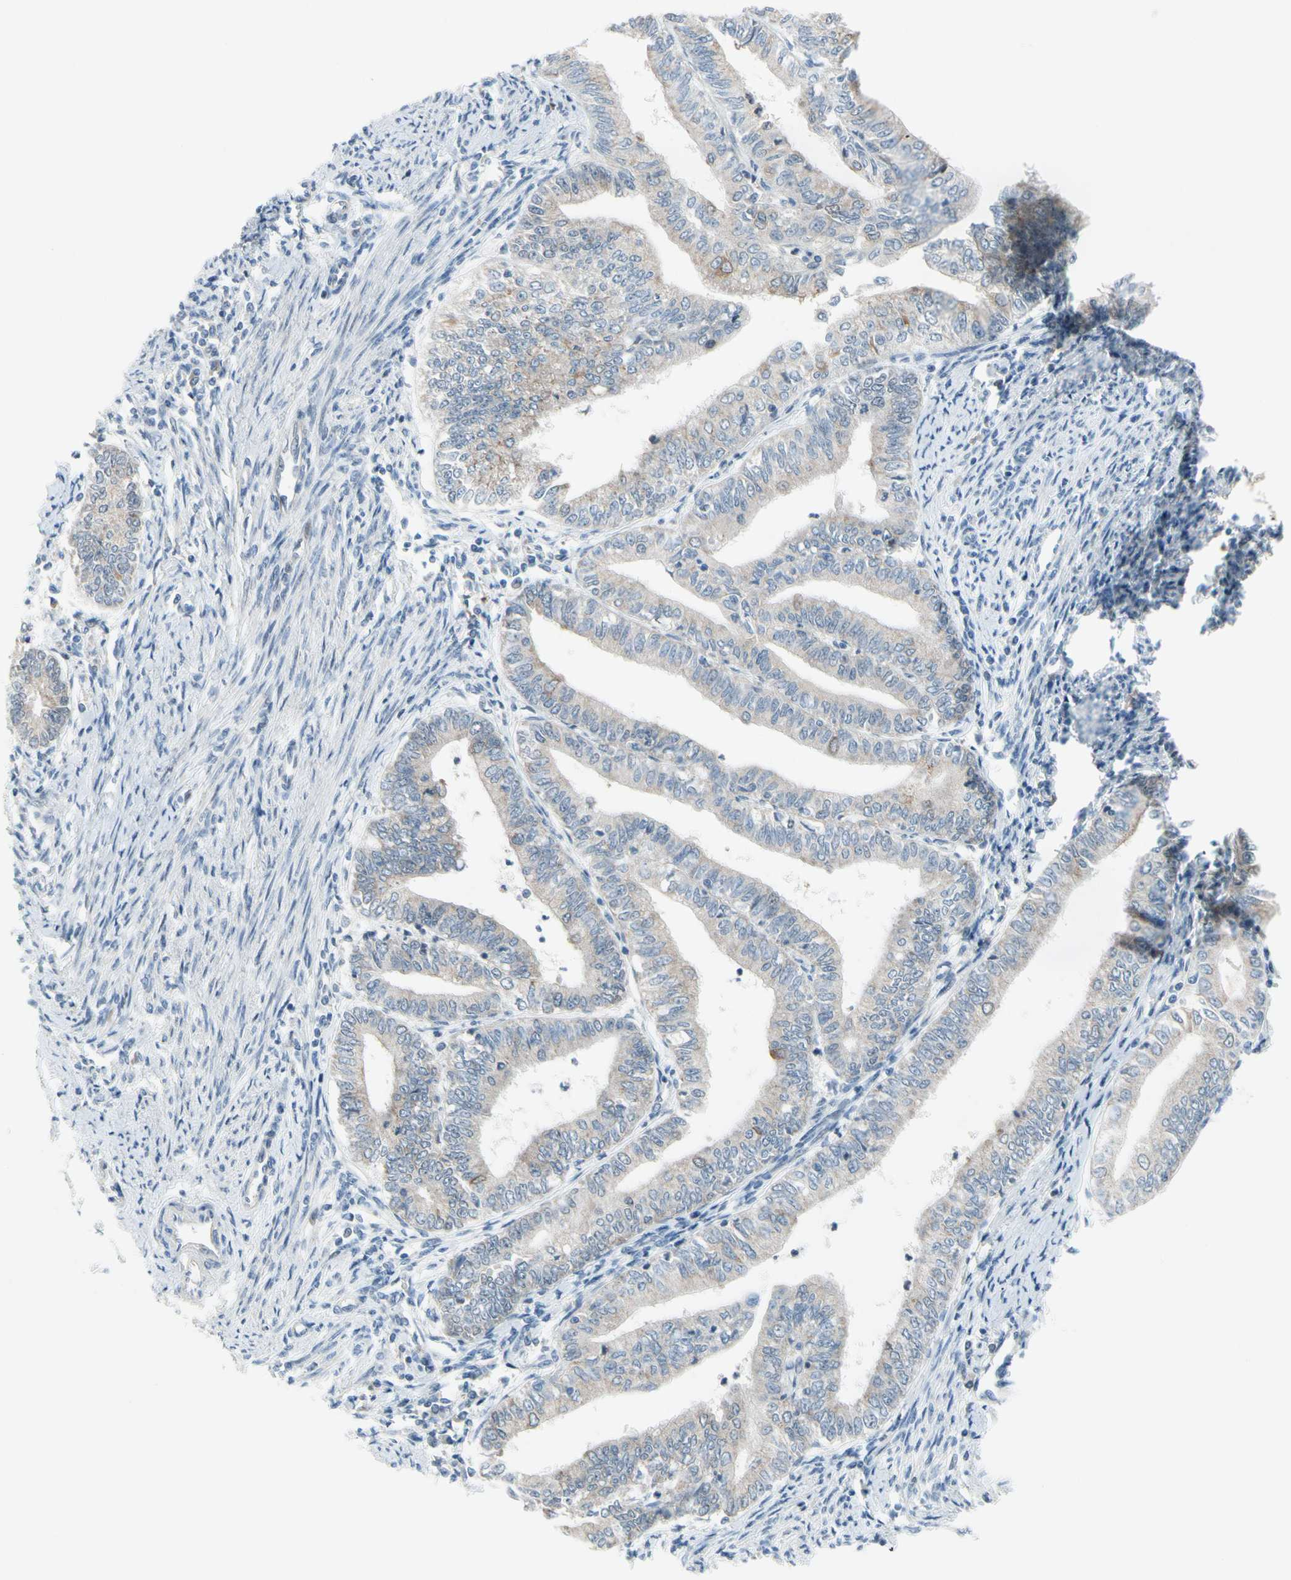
{"staining": {"intensity": "moderate", "quantity": "<25%", "location": "cytoplasmic/membranous"}, "tissue": "endometrial cancer", "cell_type": "Tumor cells", "image_type": "cancer", "snomed": [{"axis": "morphology", "description": "Adenocarcinoma, NOS"}, {"axis": "topography", "description": "Endometrium"}], "caption": "Protein expression analysis of human endometrial cancer (adenocarcinoma) reveals moderate cytoplasmic/membranous staining in about <25% of tumor cells. (Stains: DAB (3,3'-diaminobenzidine) in brown, nuclei in blue, Microscopy: brightfield microscopy at high magnification).", "gene": "CFAP36", "patient": {"sex": "female", "age": 66}}